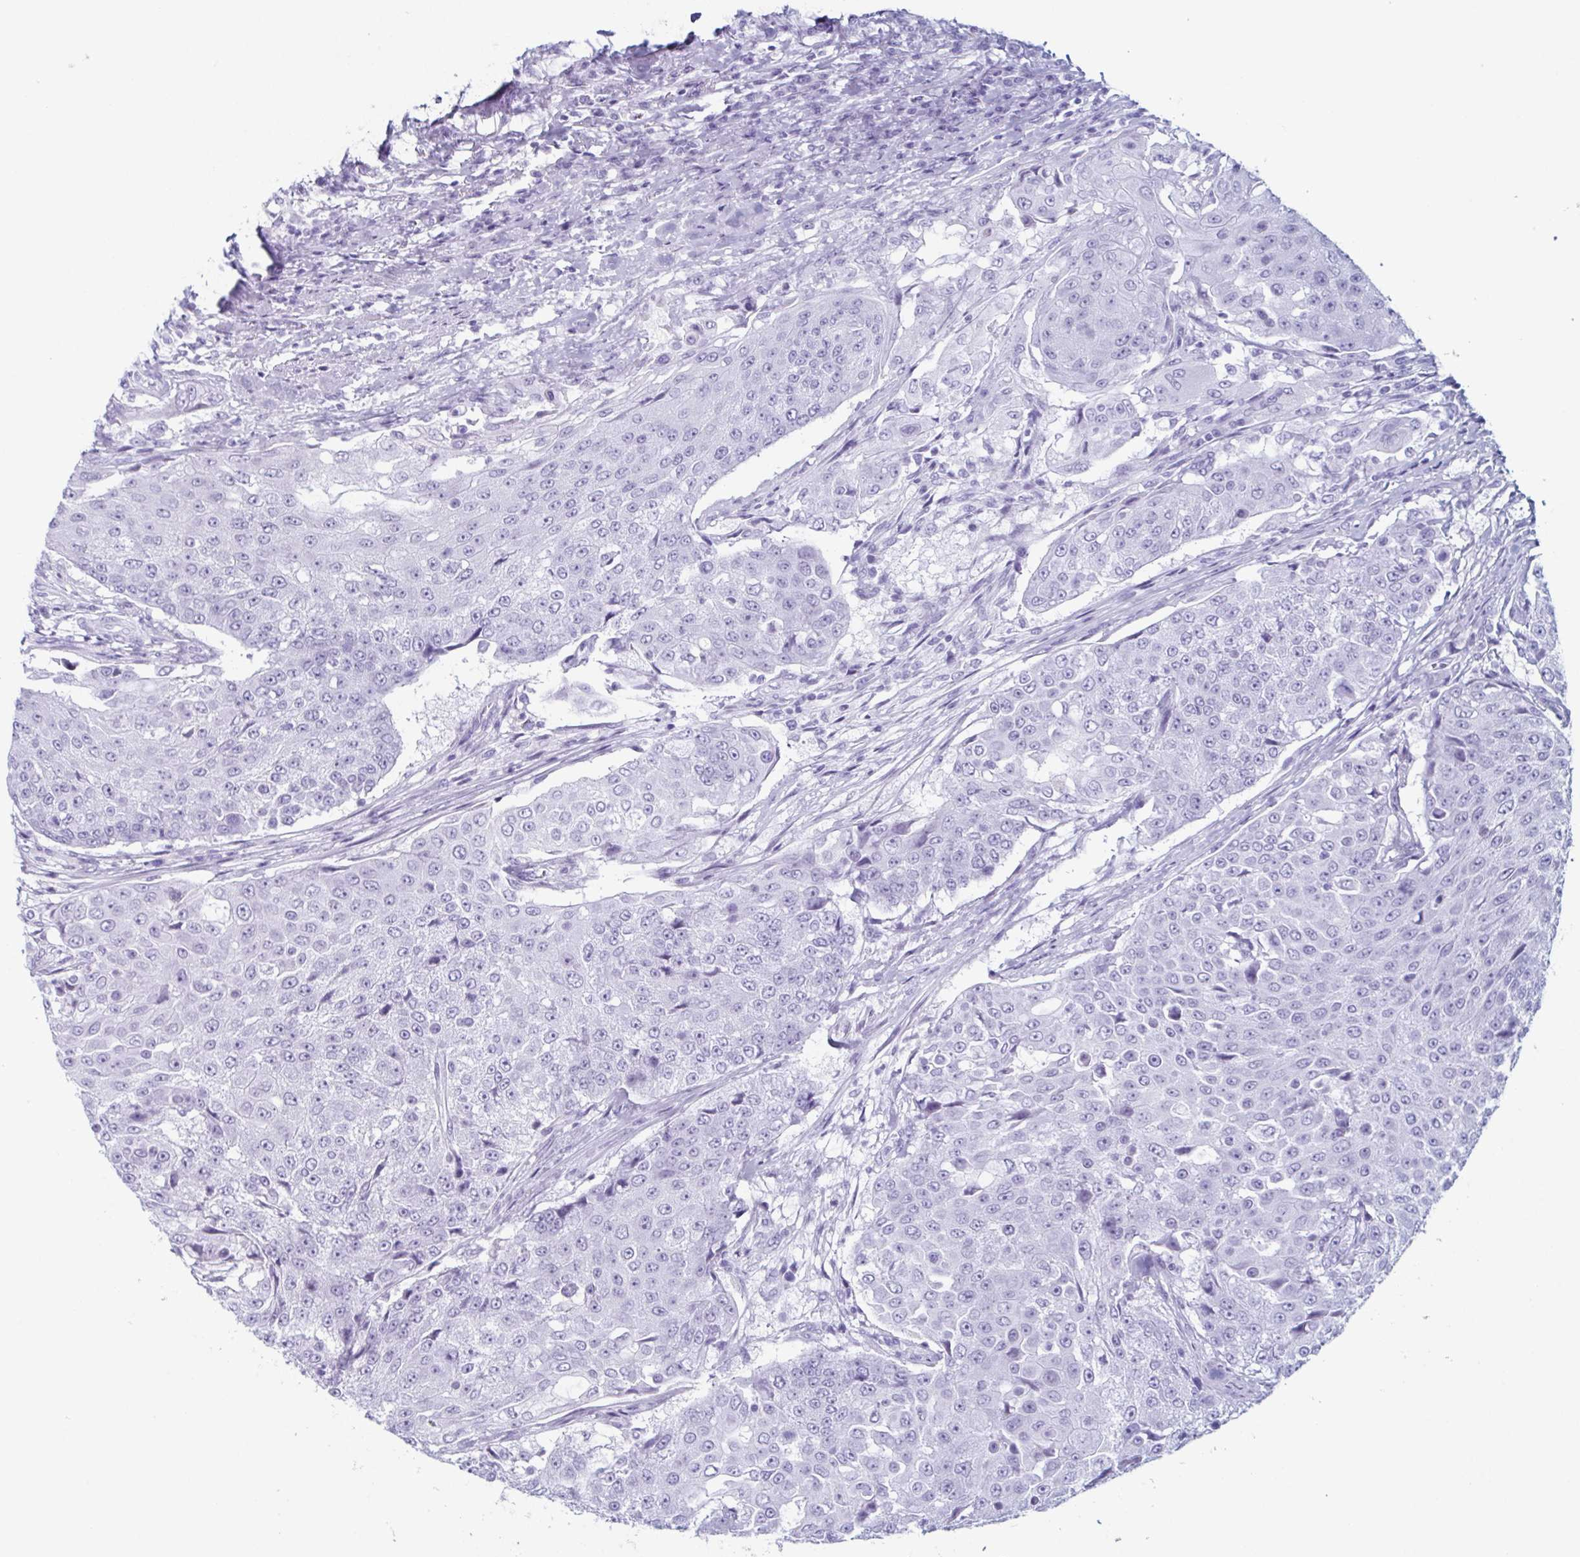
{"staining": {"intensity": "negative", "quantity": "none", "location": "none"}, "tissue": "urothelial cancer", "cell_type": "Tumor cells", "image_type": "cancer", "snomed": [{"axis": "morphology", "description": "Urothelial carcinoma, High grade"}, {"axis": "topography", "description": "Urinary bladder"}], "caption": "The immunohistochemistry photomicrograph has no significant positivity in tumor cells of urothelial carcinoma (high-grade) tissue. The staining is performed using DAB brown chromogen with nuclei counter-stained in using hematoxylin.", "gene": "ENKUR", "patient": {"sex": "female", "age": 63}}